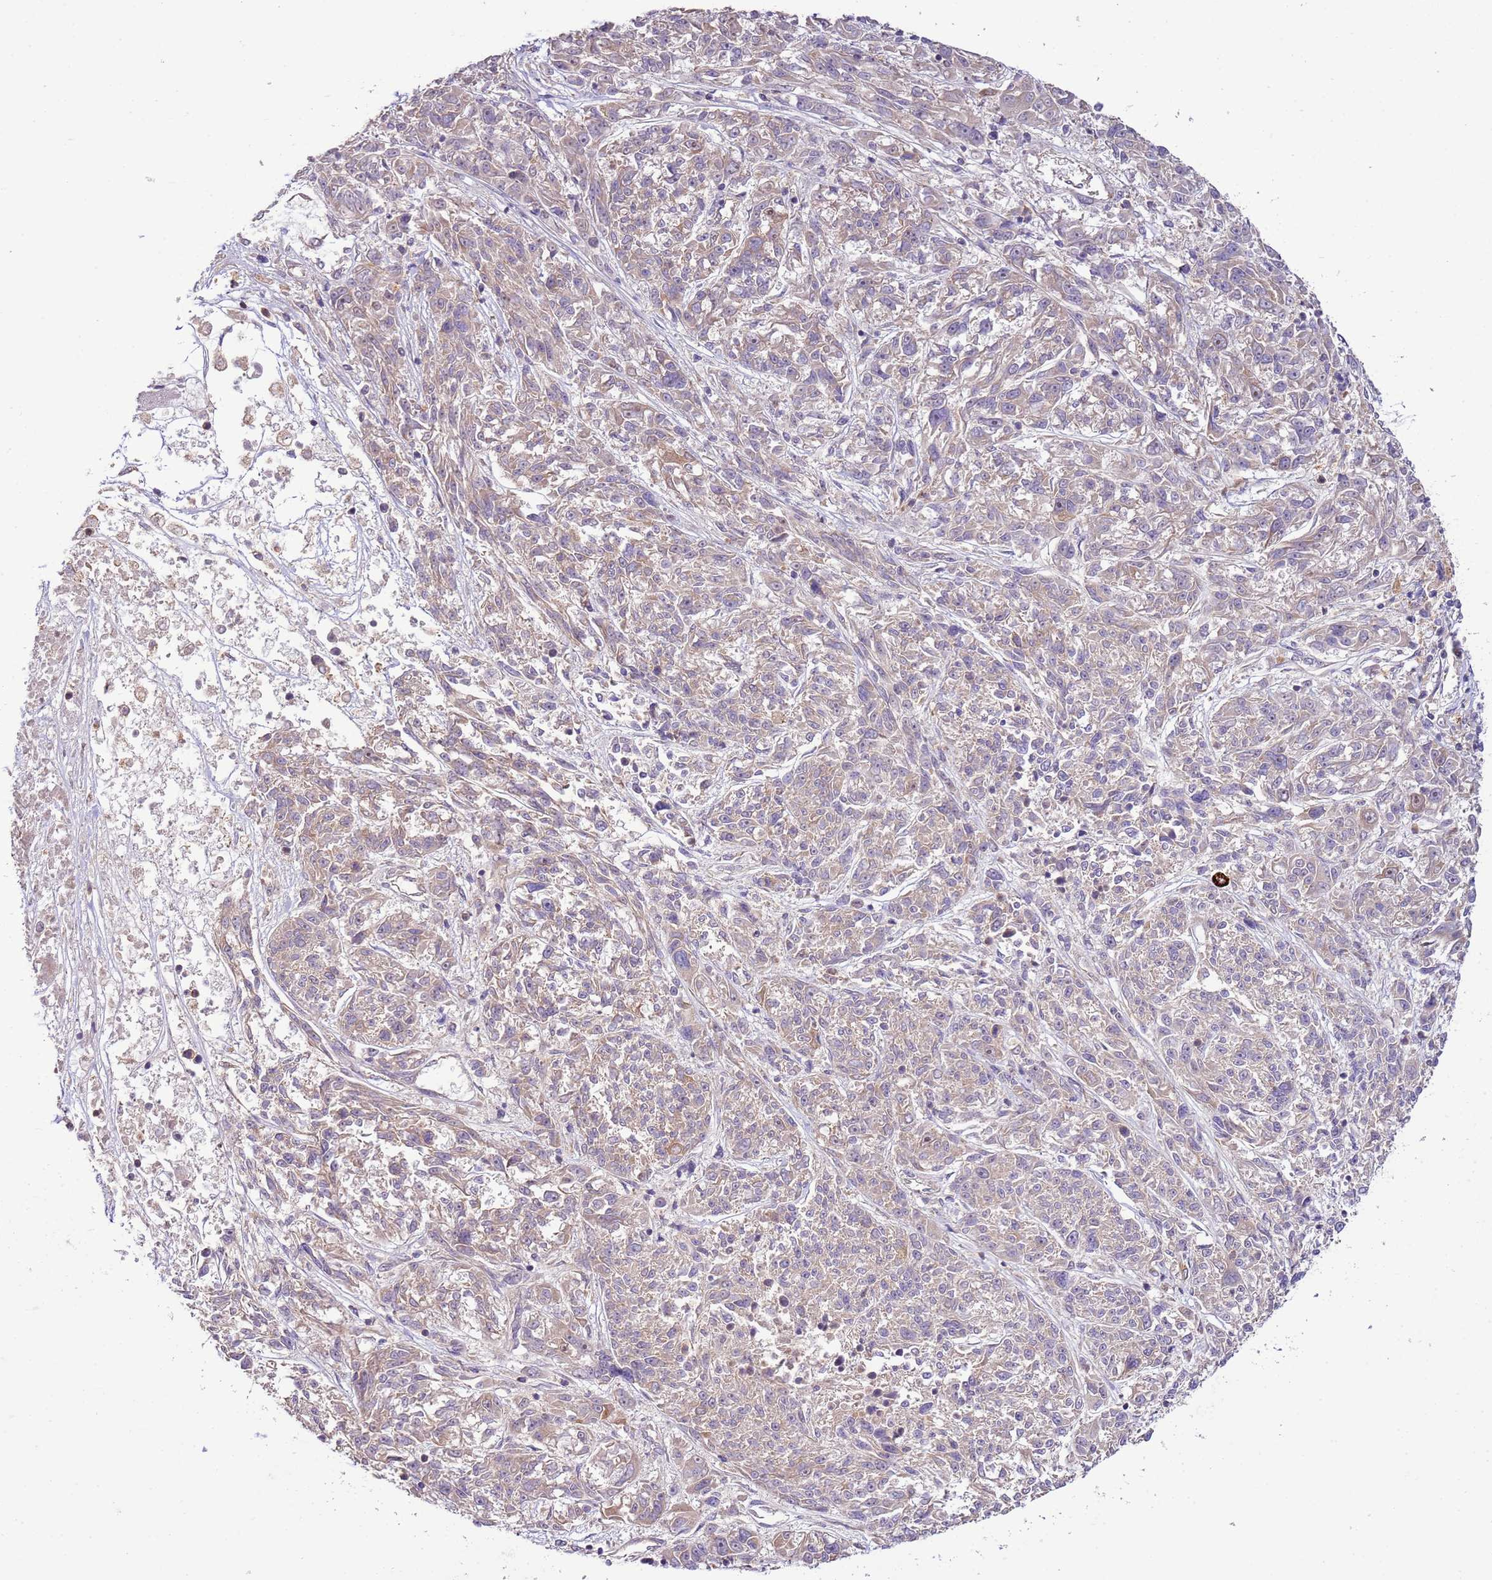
{"staining": {"intensity": "weak", "quantity": "<25%", "location": "cytoplasmic/membranous"}, "tissue": "melanoma", "cell_type": "Tumor cells", "image_type": "cancer", "snomed": [{"axis": "morphology", "description": "Malignant melanoma, NOS"}, {"axis": "topography", "description": "Skin"}], "caption": "Immunohistochemical staining of melanoma exhibits no significant expression in tumor cells.", "gene": "ZNF624", "patient": {"sex": "male", "age": 53}}